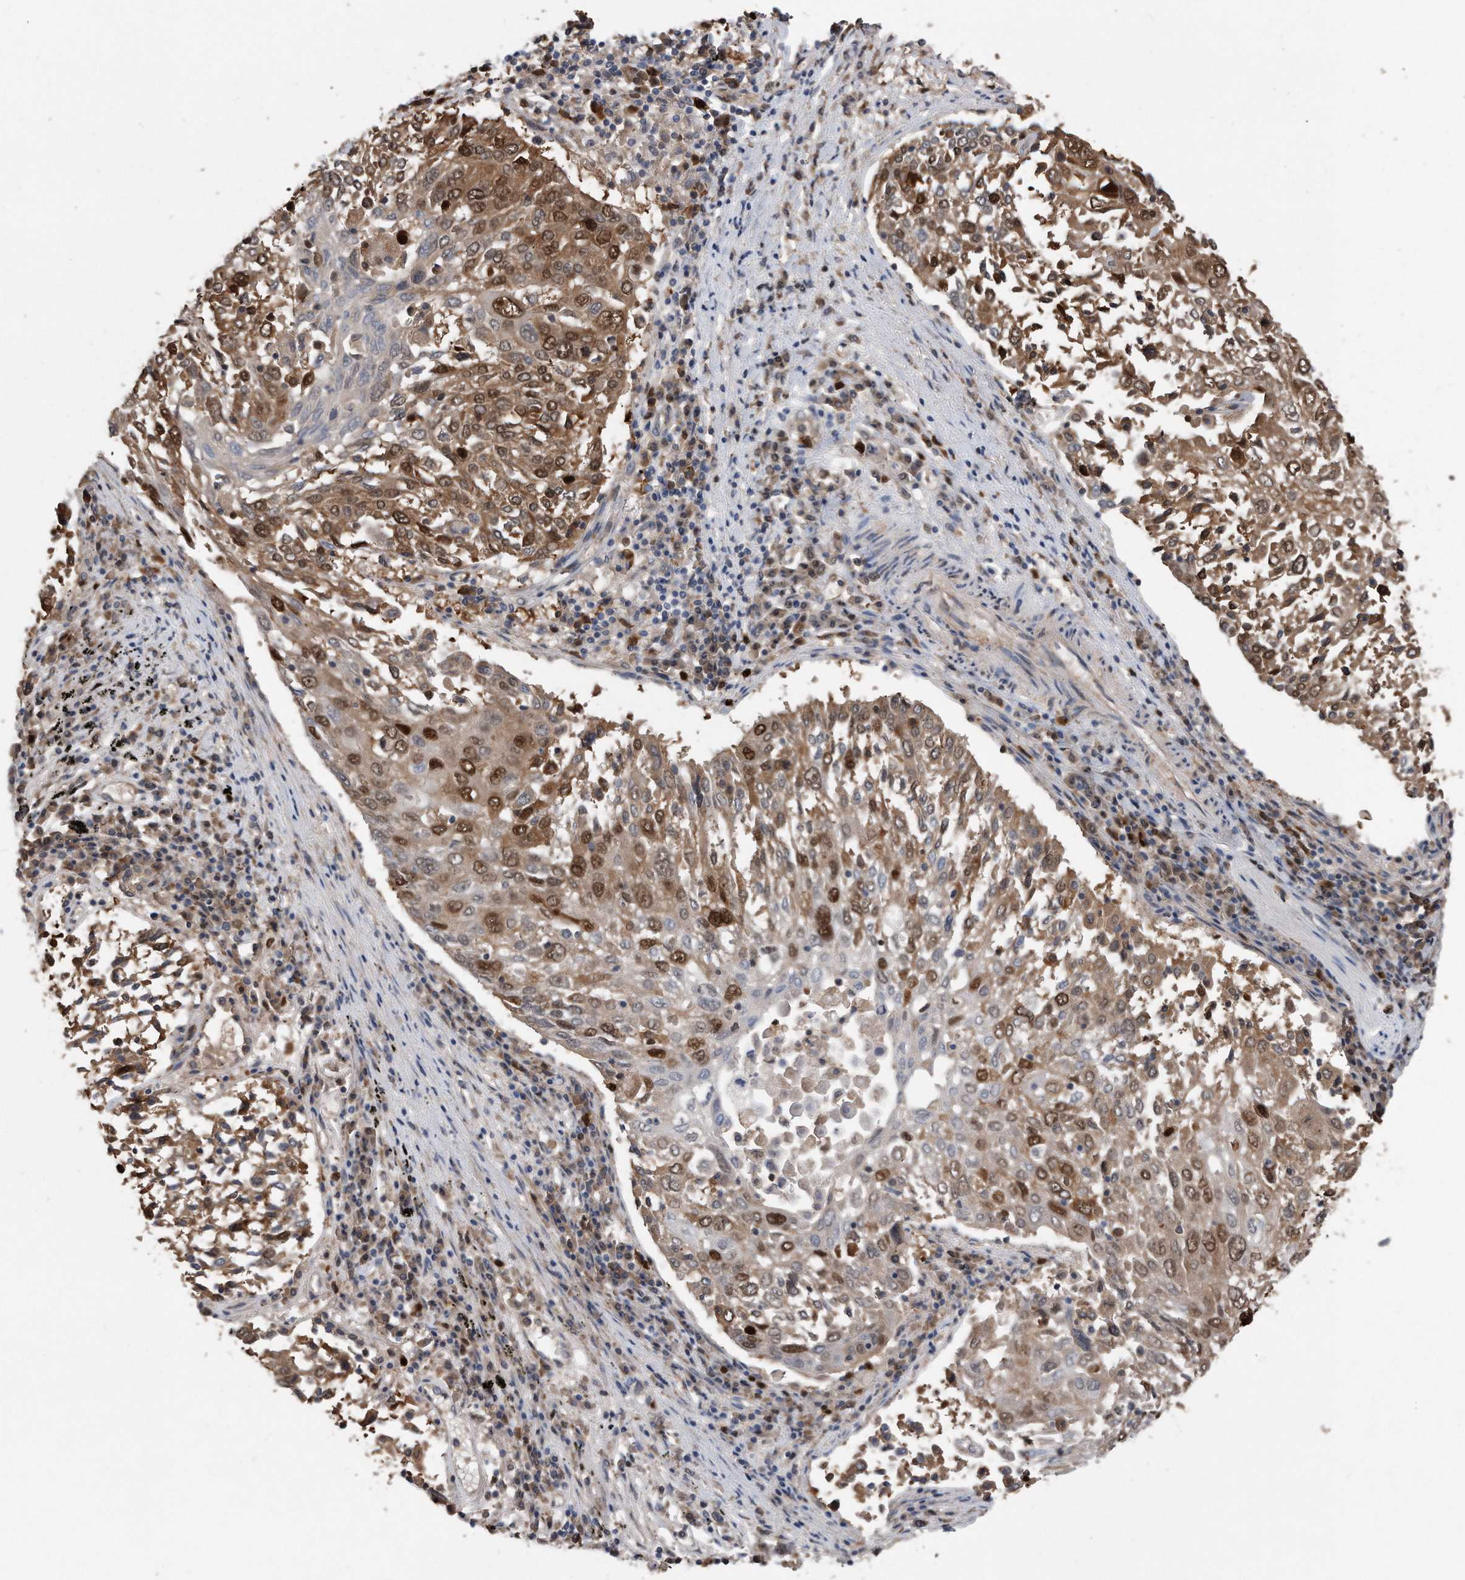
{"staining": {"intensity": "moderate", "quantity": ">75%", "location": "cytoplasmic/membranous,nuclear"}, "tissue": "lung cancer", "cell_type": "Tumor cells", "image_type": "cancer", "snomed": [{"axis": "morphology", "description": "Squamous cell carcinoma, NOS"}, {"axis": "topography", "description": "Lung"}], "caption": "Immunohistochemical staining of squamous cell carcinoma (lung) demonstrates moderate cytoplasmic/membranous and nuclear protein positivity in approximately >75% of tumor cells. Nuclei are stained in blue.", "gene": "PCNA", "patient": {"sex": "male", "age": 65}}